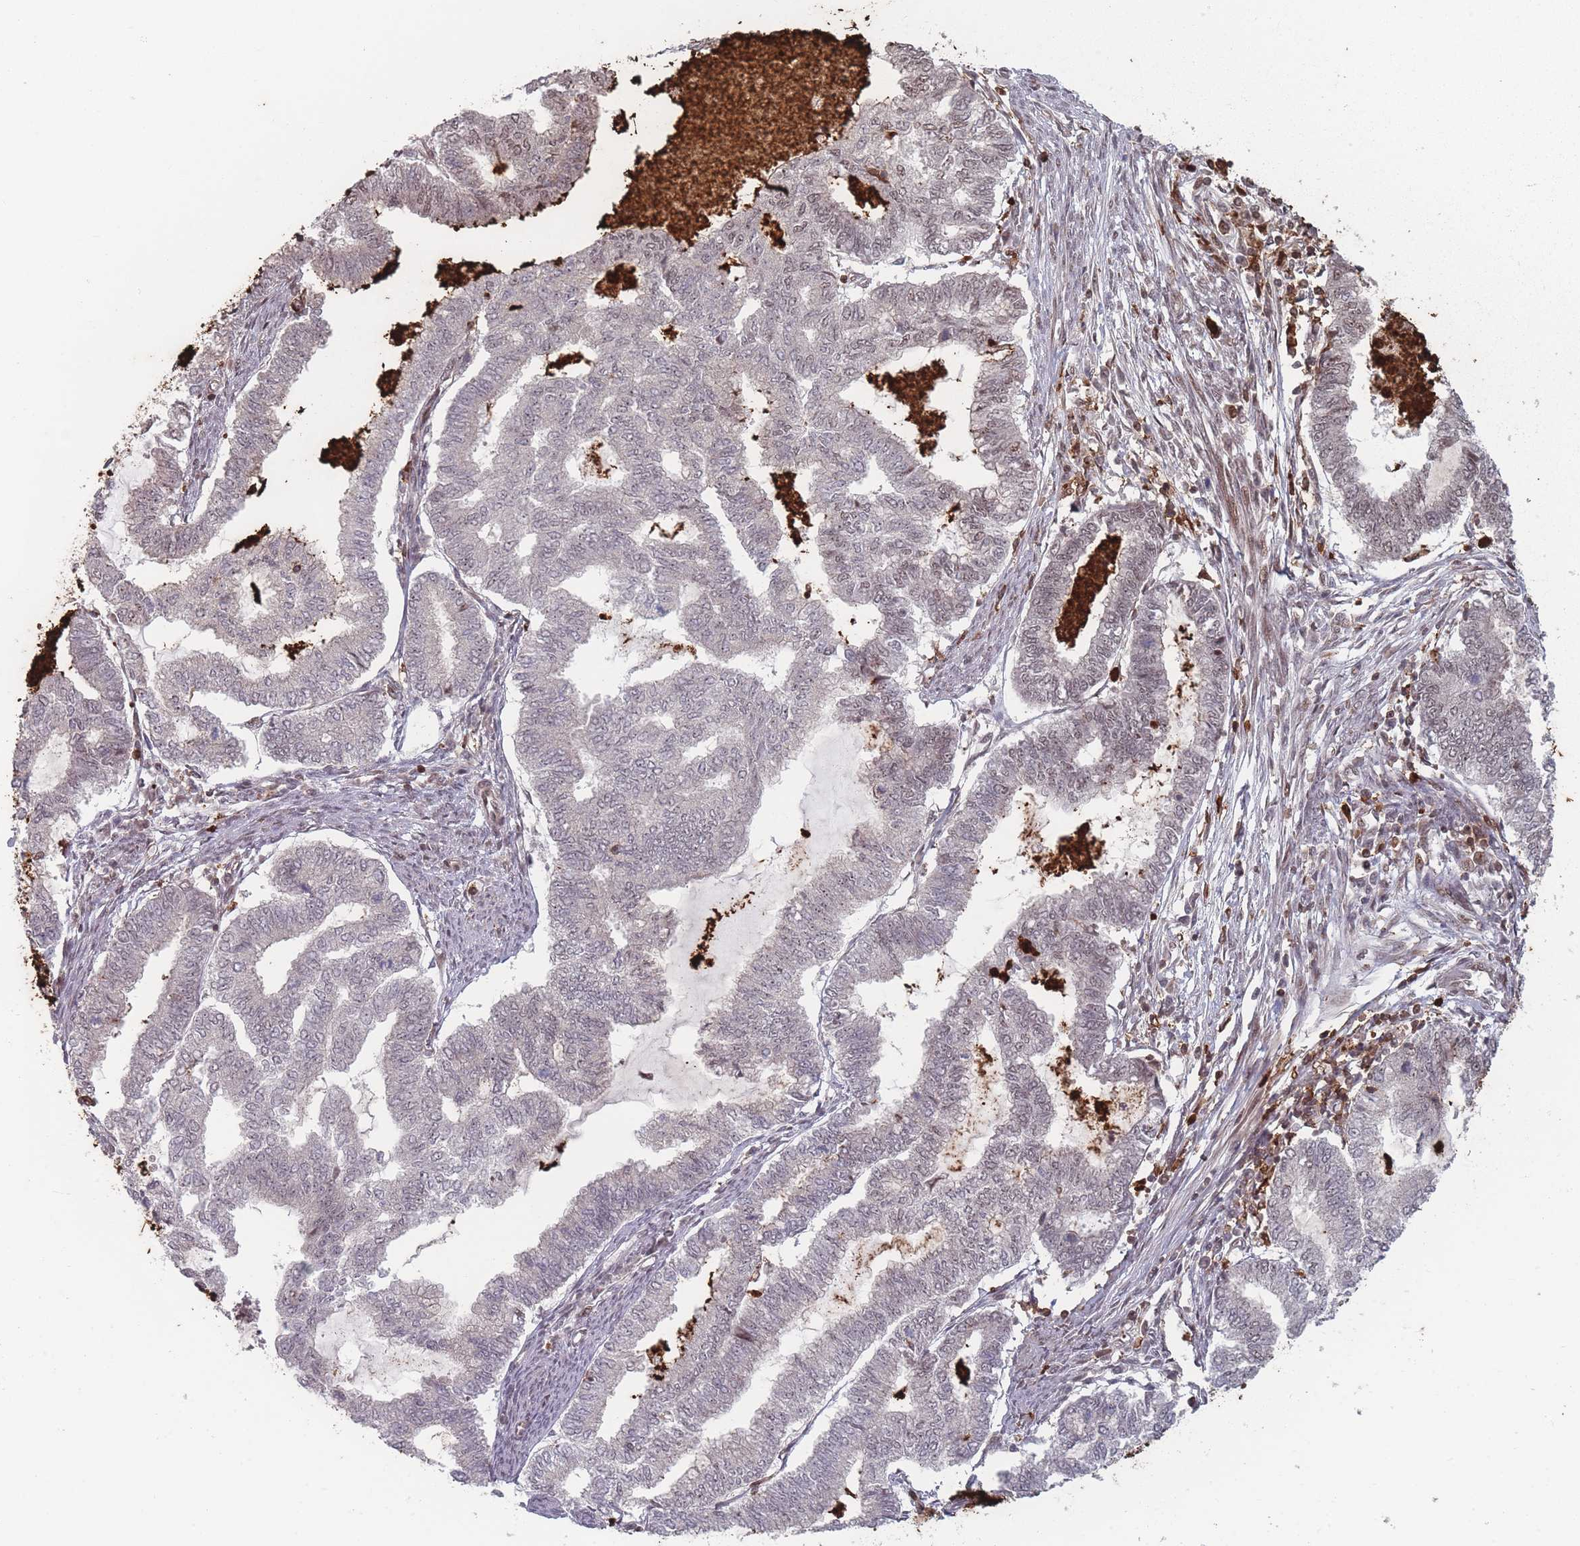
{"staining": {"intensity": "weak", "quantity": "<25%", "location": "nuclear"}, "tissue": "endometrial cancer", "cell_type": "Tumor cells", "image_type": "cancer", "snomed": [{"axis": "morphology", "description": "Adenocarcinoma, NOS"}, {"axis": "topography", "description": "Endometrium"}], "caption": "Immunohistochemistry photomicrograph of human endometrial adenocarcinoma stained for a protein (brown), which reveals no expression in tumor cells.", "gene": "WDR55", "patient": {"sex": "female", "age": 79}}